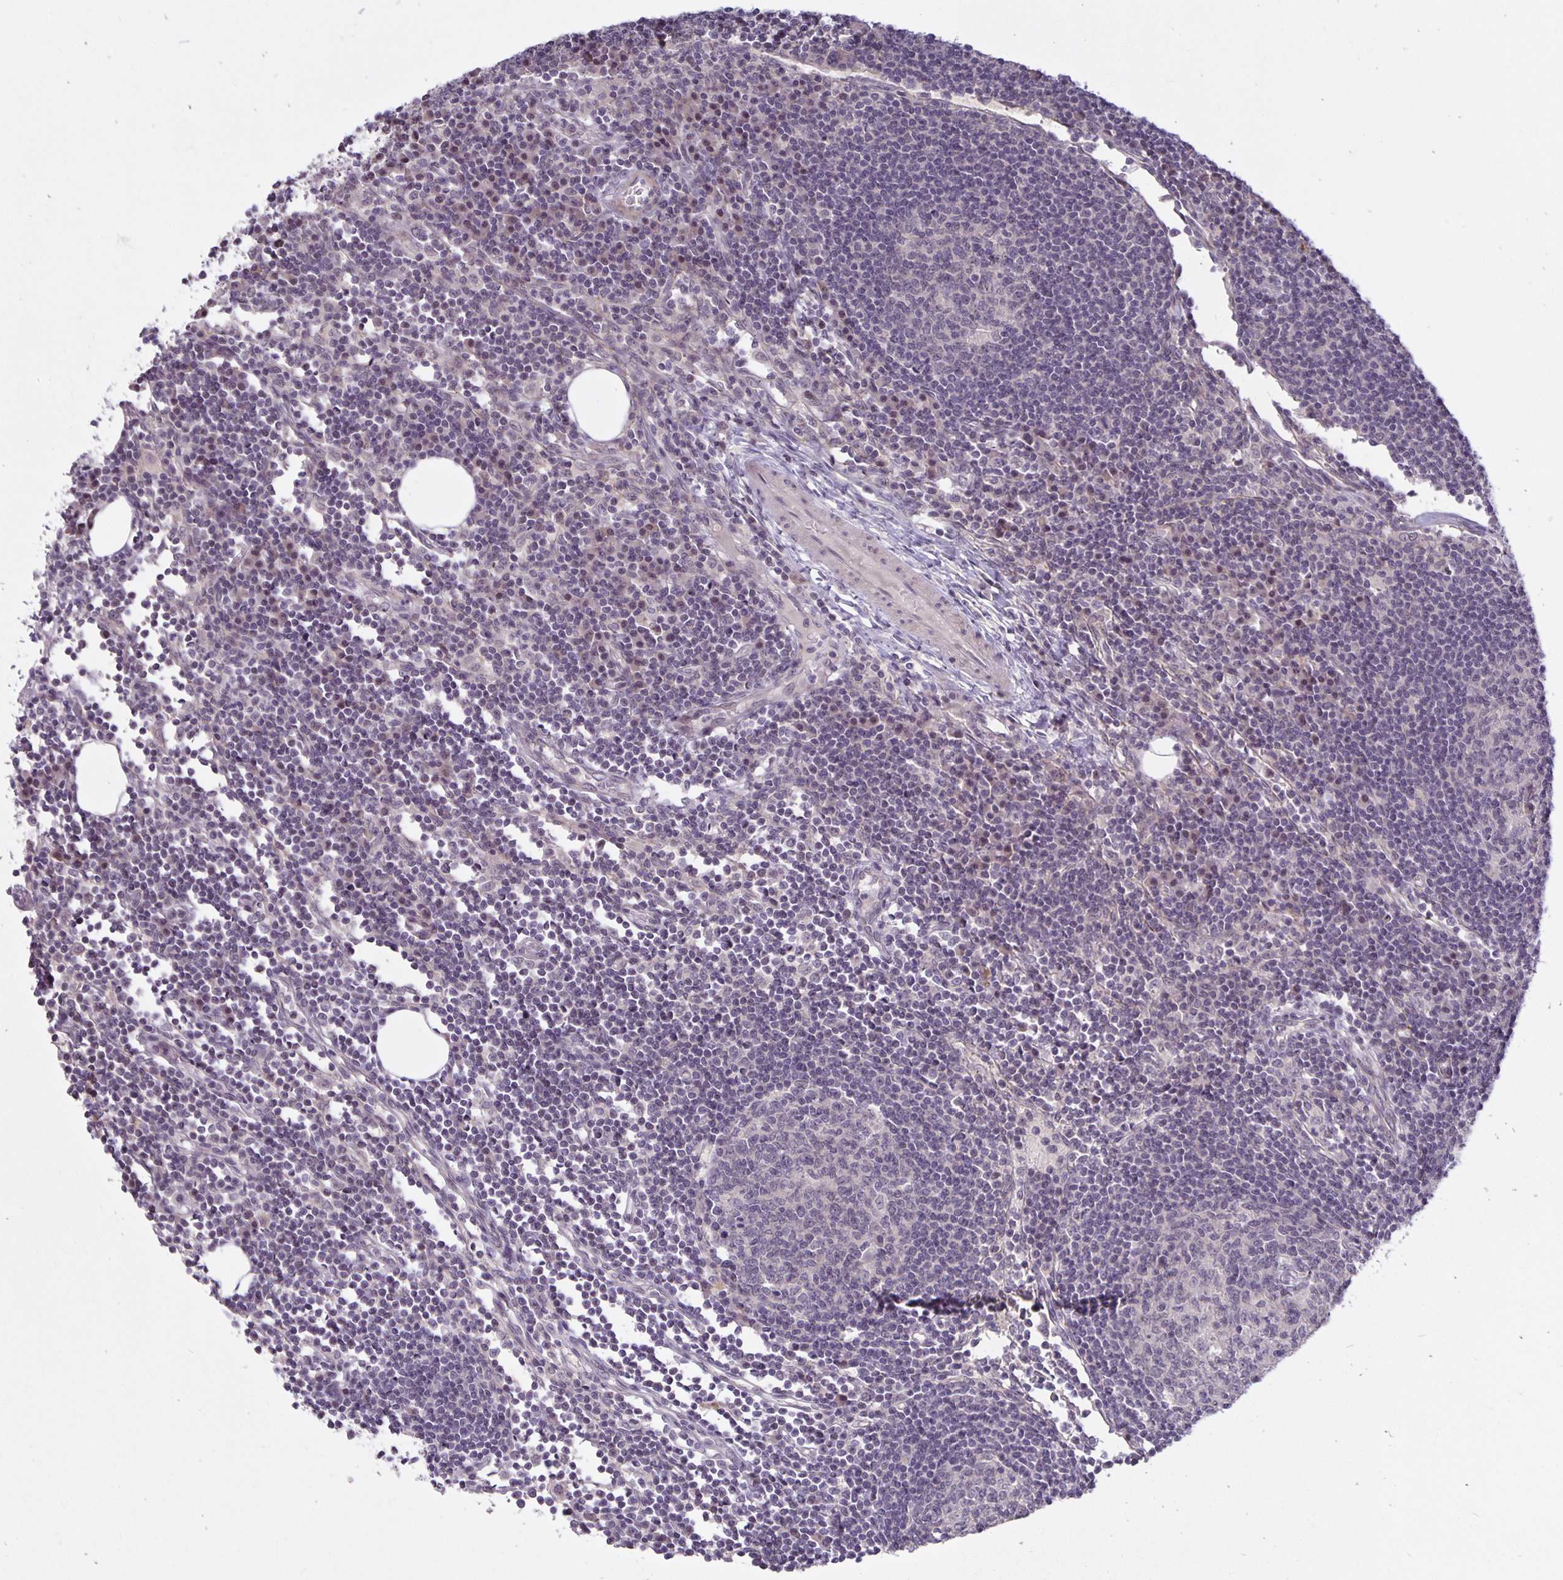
{"staining": {"intensity": "negative", "quantity": "none", "location": "none"}, "tissue": "lymph node", "cell_type": "Germinal center cells", "image_type": "normal", "snomed": [{"axis": "morphology", "description": "Normal tissue, NOS"}, {"axis": "topography", "description": "Lymph node"}], "caption": "IHC image of unremarkable lymph node stained for a protein (brown), which displays no staining in germinal center cells.", "gene": "ARVCF", "patient": {"sex": "male", "age": 67}}